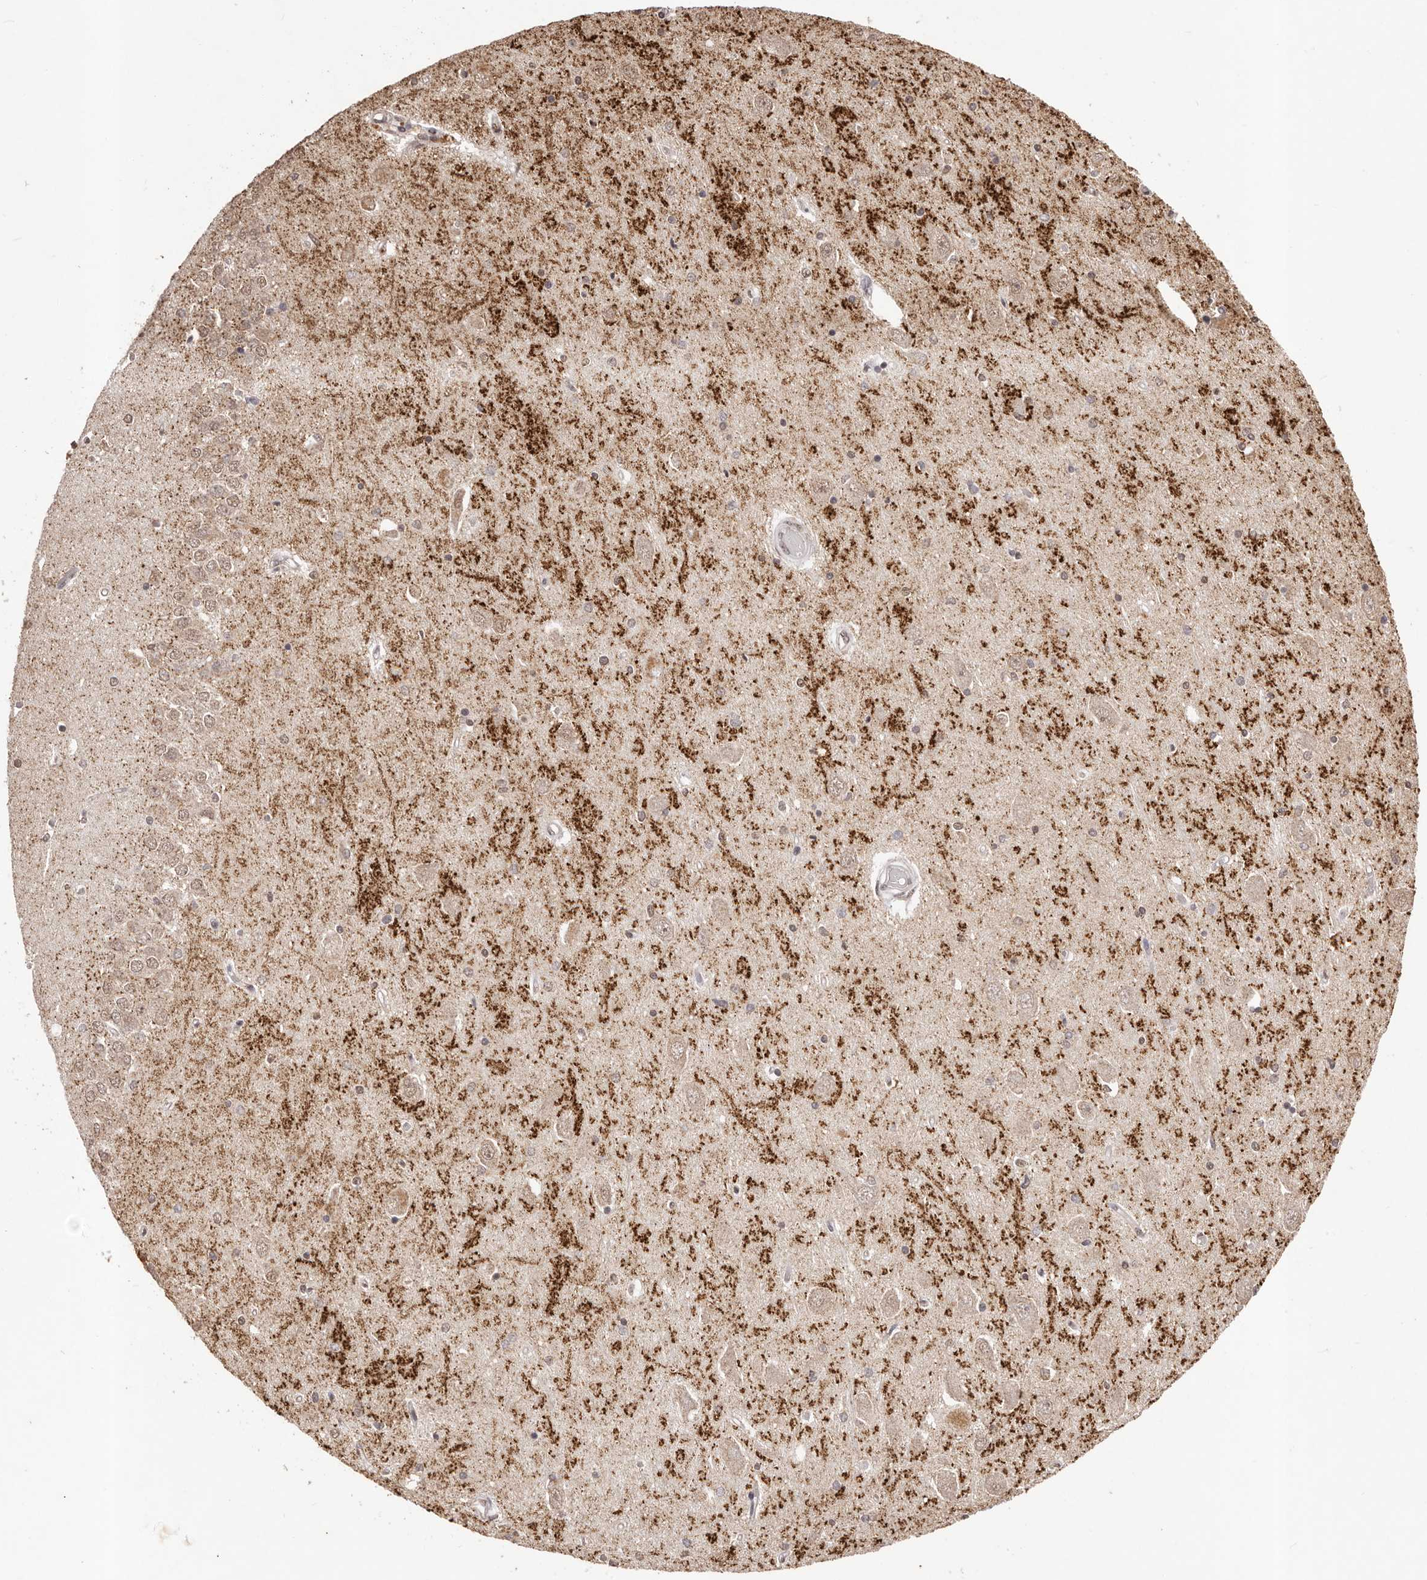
{"staining": {"intensity": "weak", "quantity": "25%-75%", "location": "nuclear"}, "tissue": "hippocampus", "cell_type": "Glial cells", "image_type": "normal", "snomed": [{"axis": "morphology", "description": "Normal tissue, NOS"}, {"axis": "topography", "description": "Hippocampus"}], "caption": "IHC of unremarkable hippocampus reveals low levels of weak nuclear expression in approximately 25%-75% of glial cells. Immunohistochemistry stains the protein in brown and the nuclei are stained blue.", "gene": "RPS6KA5", "patient": {"sex": "male", "age": 45}}